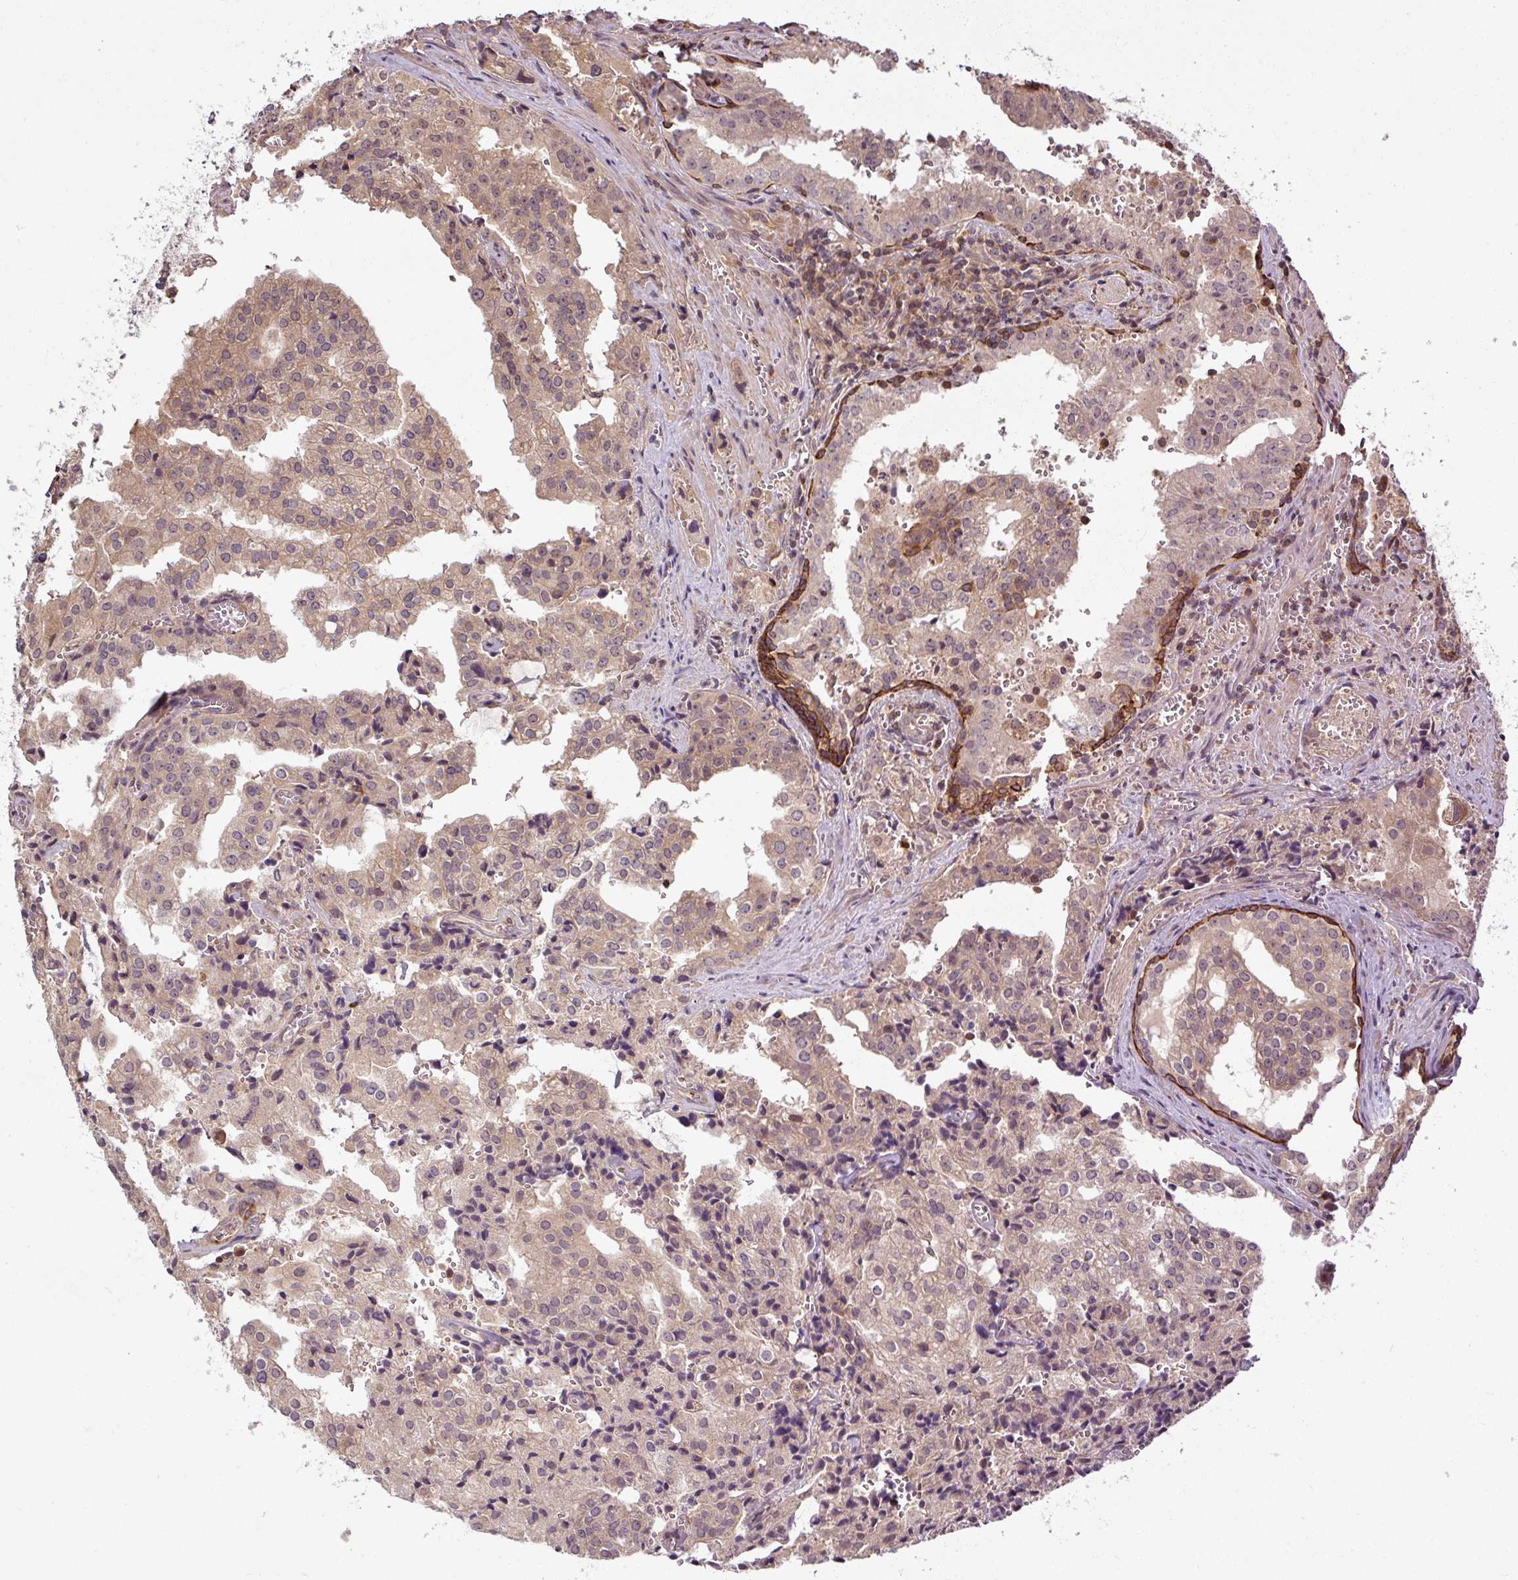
{"staining": {"intensity": "weak", "quantity": ">75%", "location": "cytoplasmic/membranous"}, "tissue": "prostate cancer", "cell_type": "Tumor cells", "image_type": "cancer", "snomed": [{"axis": "morphology", "description": "Adenocarcinoma, High grade"}, {"axis": "topography", "description": "Prostate"}], "caption": "Immunohistochemical staining of human prostate cancer (high-grade adenocarcinoma) displays low levels of weak cytoplasmic/membranous expression in approximately >75% of tumor cells.", "gene": "TUSC3", "patient": {"sex": "male", "age": 68}}